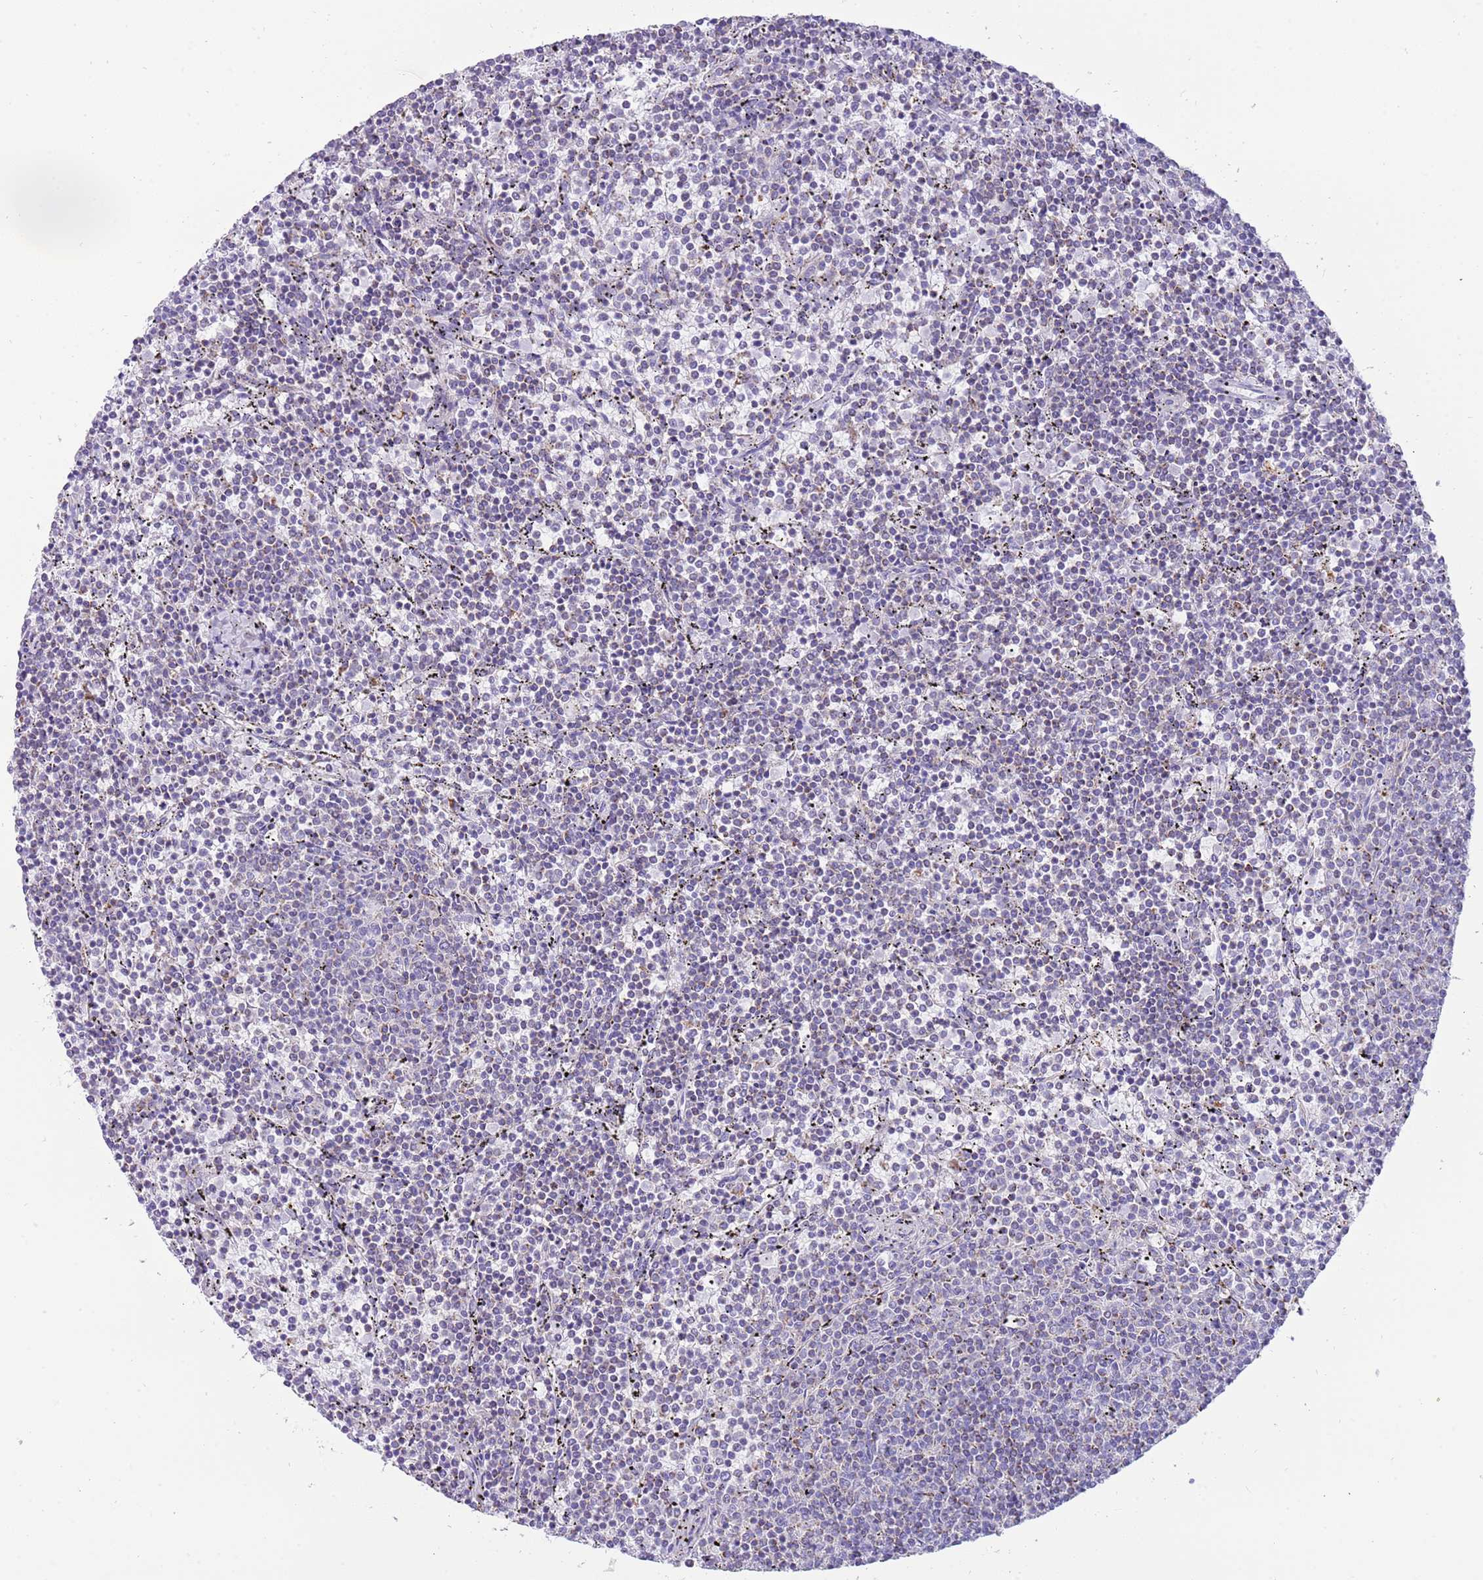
{"staining": {"intensity": "negative", "quantity": "none", "location": "none"}, "tissue": "lymphoma", "cell_type": "Tumor cells", "image_type": "cancer", "snomed": [{"axis": "morphology", "description": "Malignant lymphoma, non-Hodgkin's type, Low grade"}, {"axis": "topography", "description": "Spleen"}], "caption": "An immunohistochemistry photomicrograph of lymphoma is shown. There is no staining in tumor cells of lymphoma. Nuclei are stained in blue.", "gene": "SUCLG2", "patient": {"sex": "female", "age": 50}}